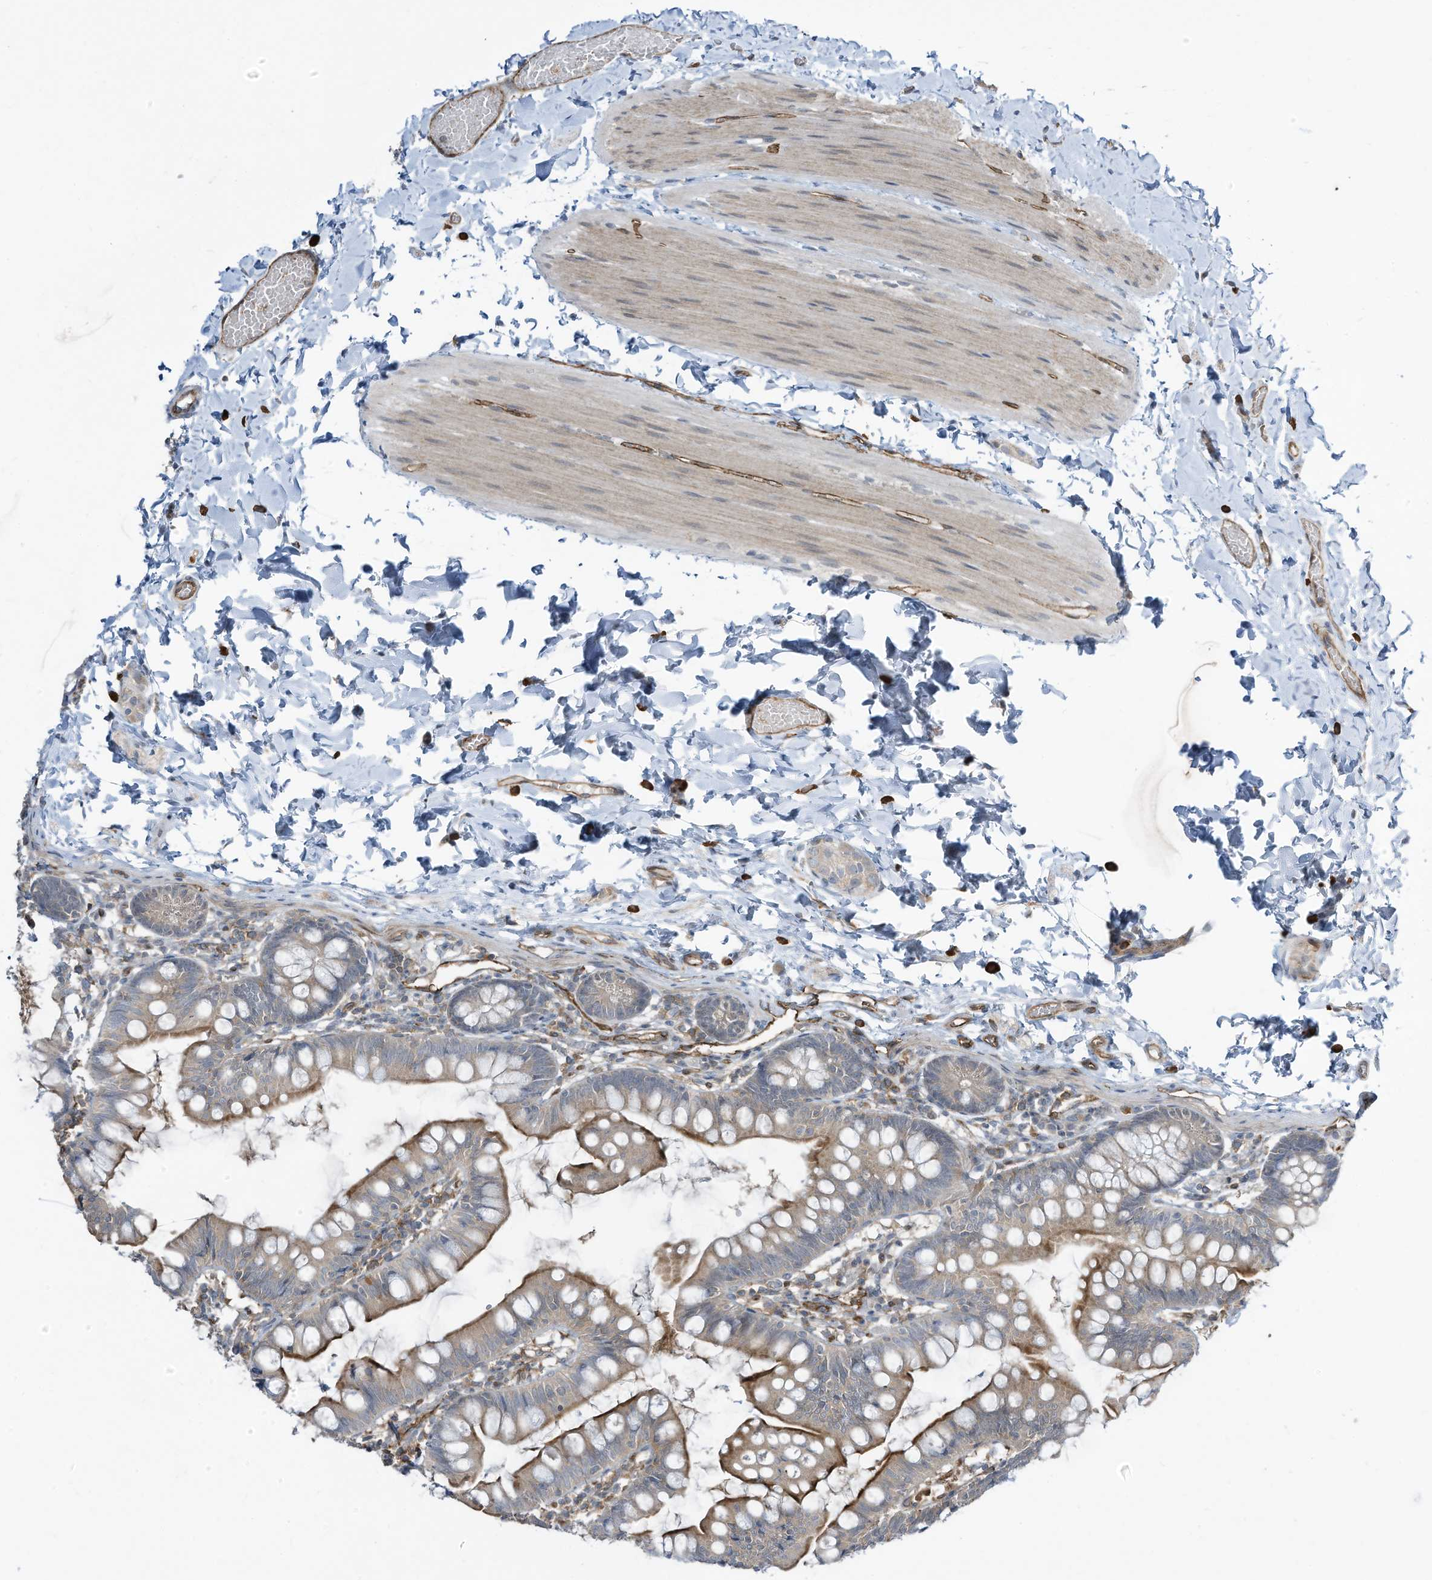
{"staining": {"intensity": "moderate", "quantity": "25%-75%", "location": "cytoplasmic/membranous"}, "tissue": "small intestine", "cell_type": "Glandular cells", "image_type": "normal", "snomed": [{"axis": "morphology", "description": "Normal tissue, NOS"}, {"axis": "topography", "description": "Small intestine"}], "caption": "High-magnification brightfield microscopy of normal small intestine stained with DAB (3,3'-diaminobenzidine) (brown) and counterstained with hematoxylin (blue). glandular cells exhibit moderate cytoplasmic/membranous positivity is present in approximately25%-75% of cells.", "gene": "DZIP3", "patient": {"sex": "male", "age": 7}}